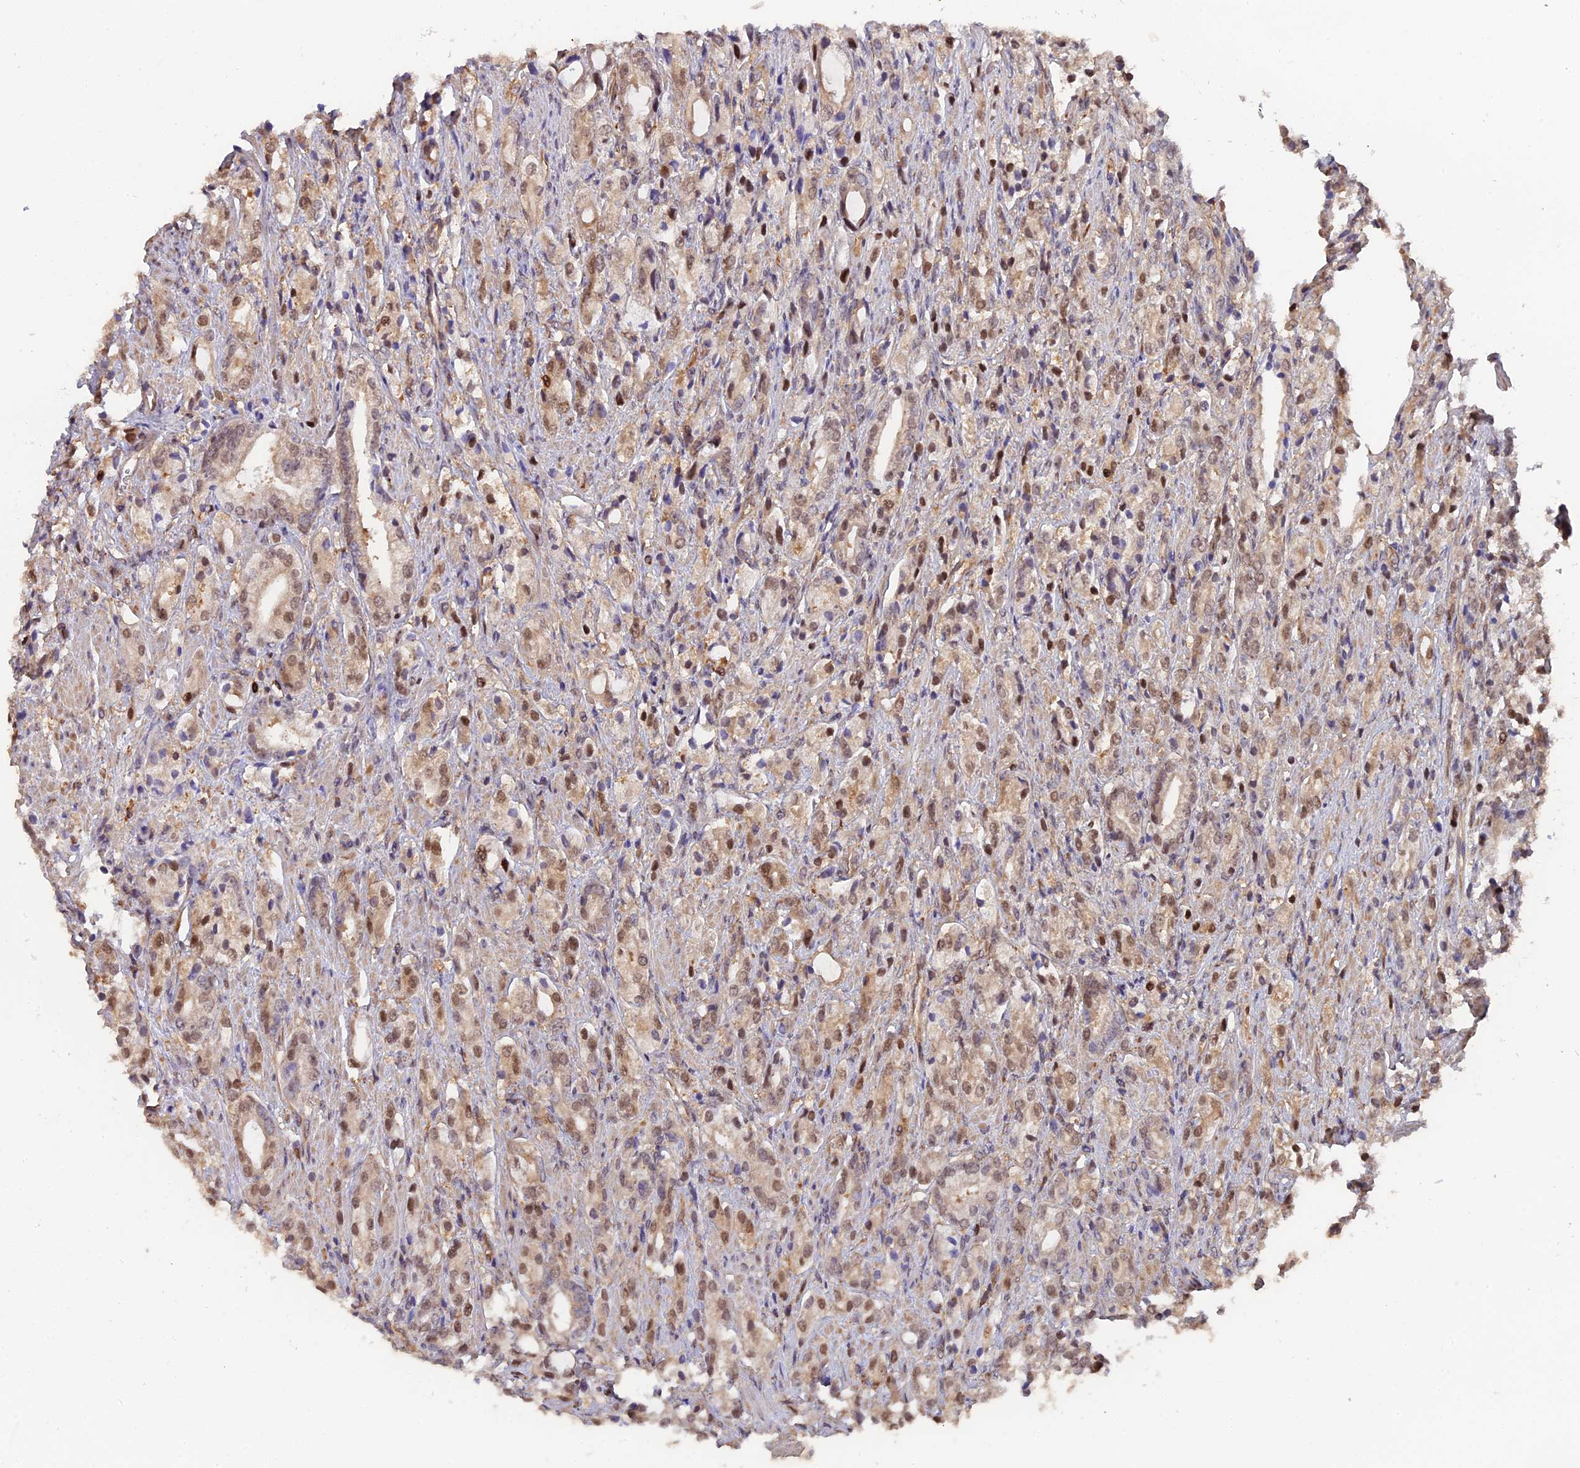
{"staining": {"intensity": "weak", "quantity": "25%-75%", "location": "cytoplasmic/membranous,nuclear"}, "tissue": "prostate cancer", "cell_type": "Tumor cells", "image_type": "cancer", "snomed": [{"axis": "morphology", "description": "Adenocarcinoma, High grade"}, {"axis": "topography", "description": "Prostate"}], "caption": "This is an image of IHC staining of prostate cancer (adenocarcinoma (high-grade)), which shows weak positivity in the cytoplasmic/membranous and nuclear of tumor cells.", "gene": "FAM118B", "patient": {"sex": "male", "age": 50}}